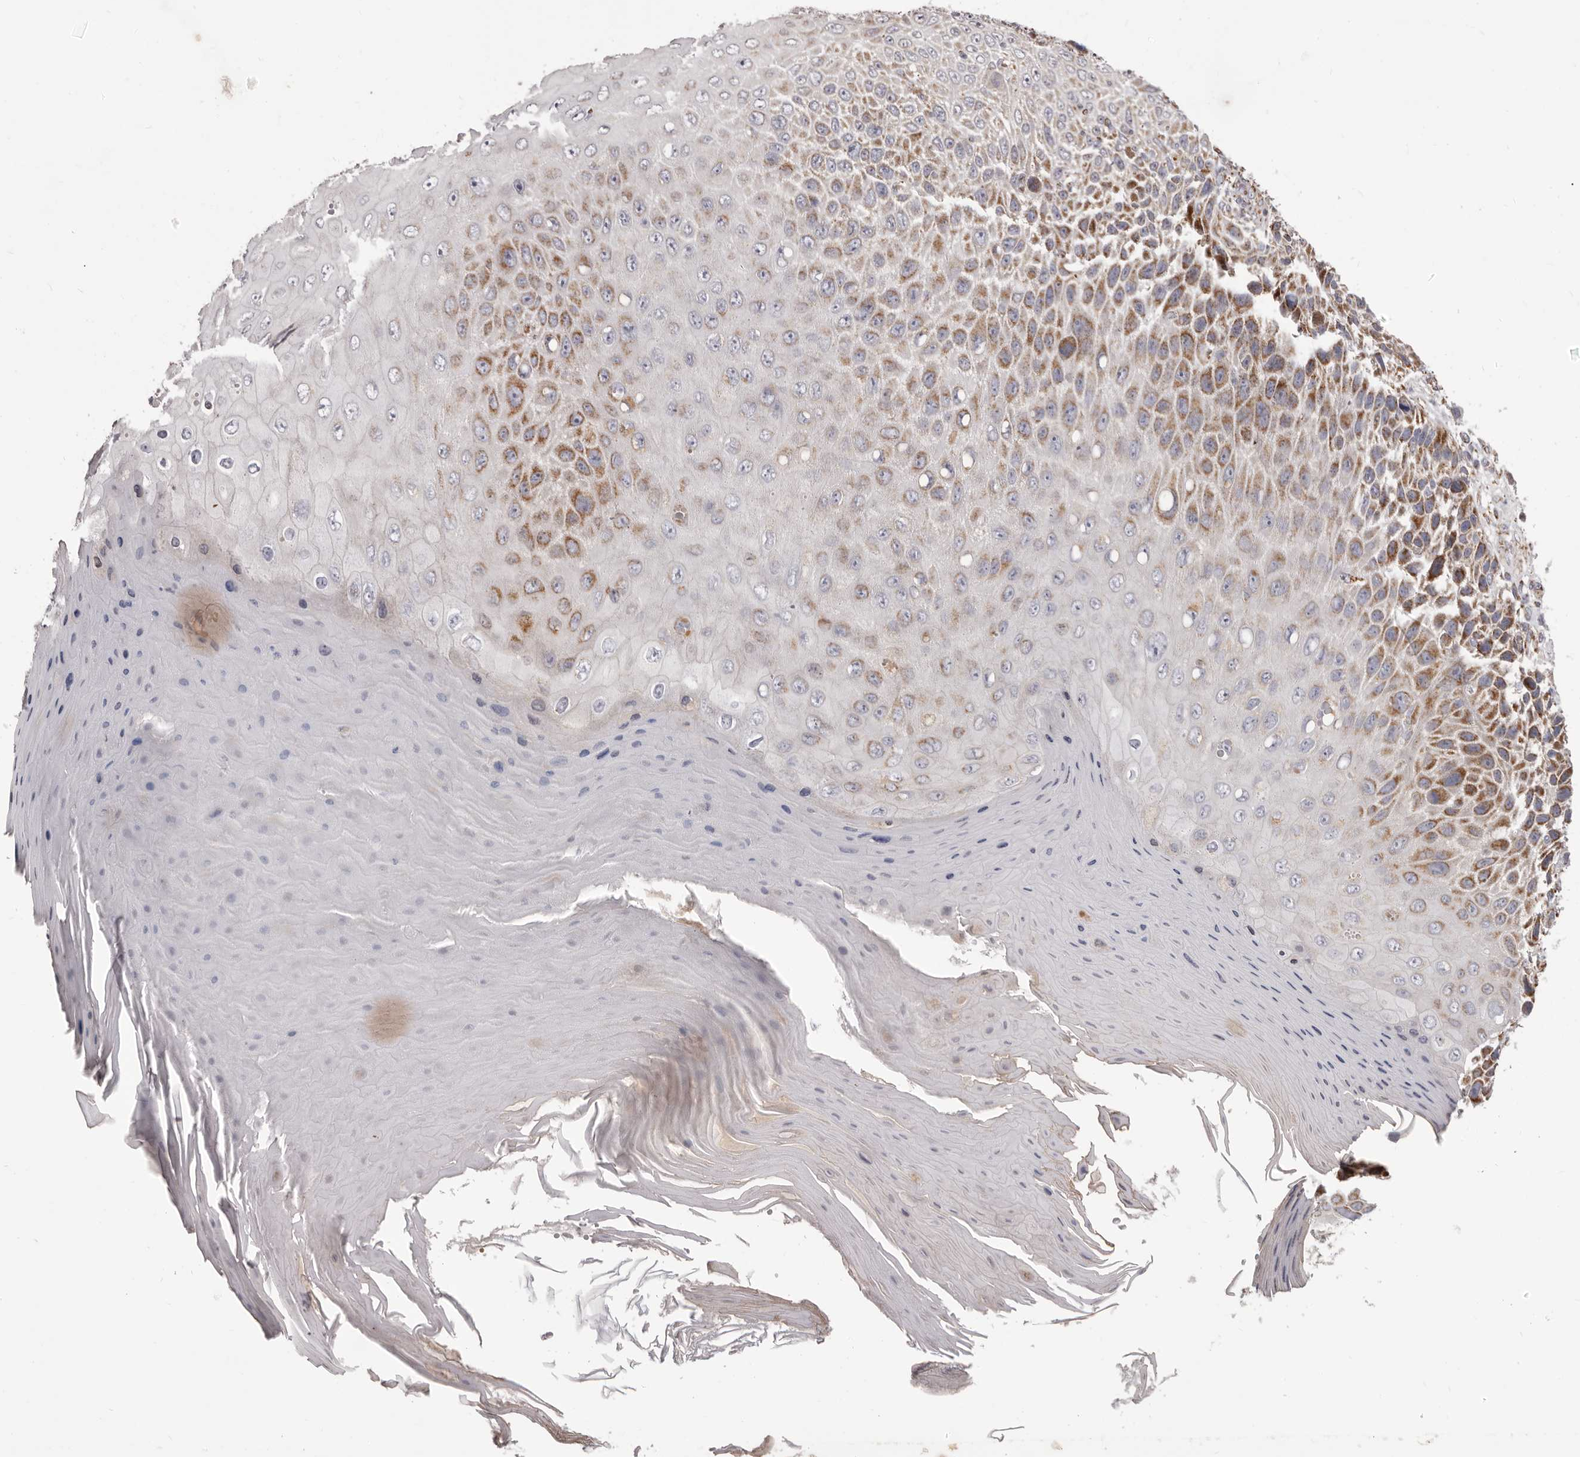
{"staining": {"intensity": "moderate", "quantity": ">75%", "location": "cytoplasmic/membranous"}, "tissue": "skin cancer", "cell_type": "Tumor cells", "image_type": "cancer", "snomed": [{"axis": "morphology", "description": "Squamous cell carcinoma, NOS"}, {"axis": "topography", "description": "Skin"}], "caption": "Immunohistochemistry (DAB) staining of skin cancer (squamous cell carcinoma) reveals moderate cytoplasmic/membranous protein expression in about >75% of tumor cells.", "gene": "CHRM2", "patient": {"sex": "female", "age": 88}}